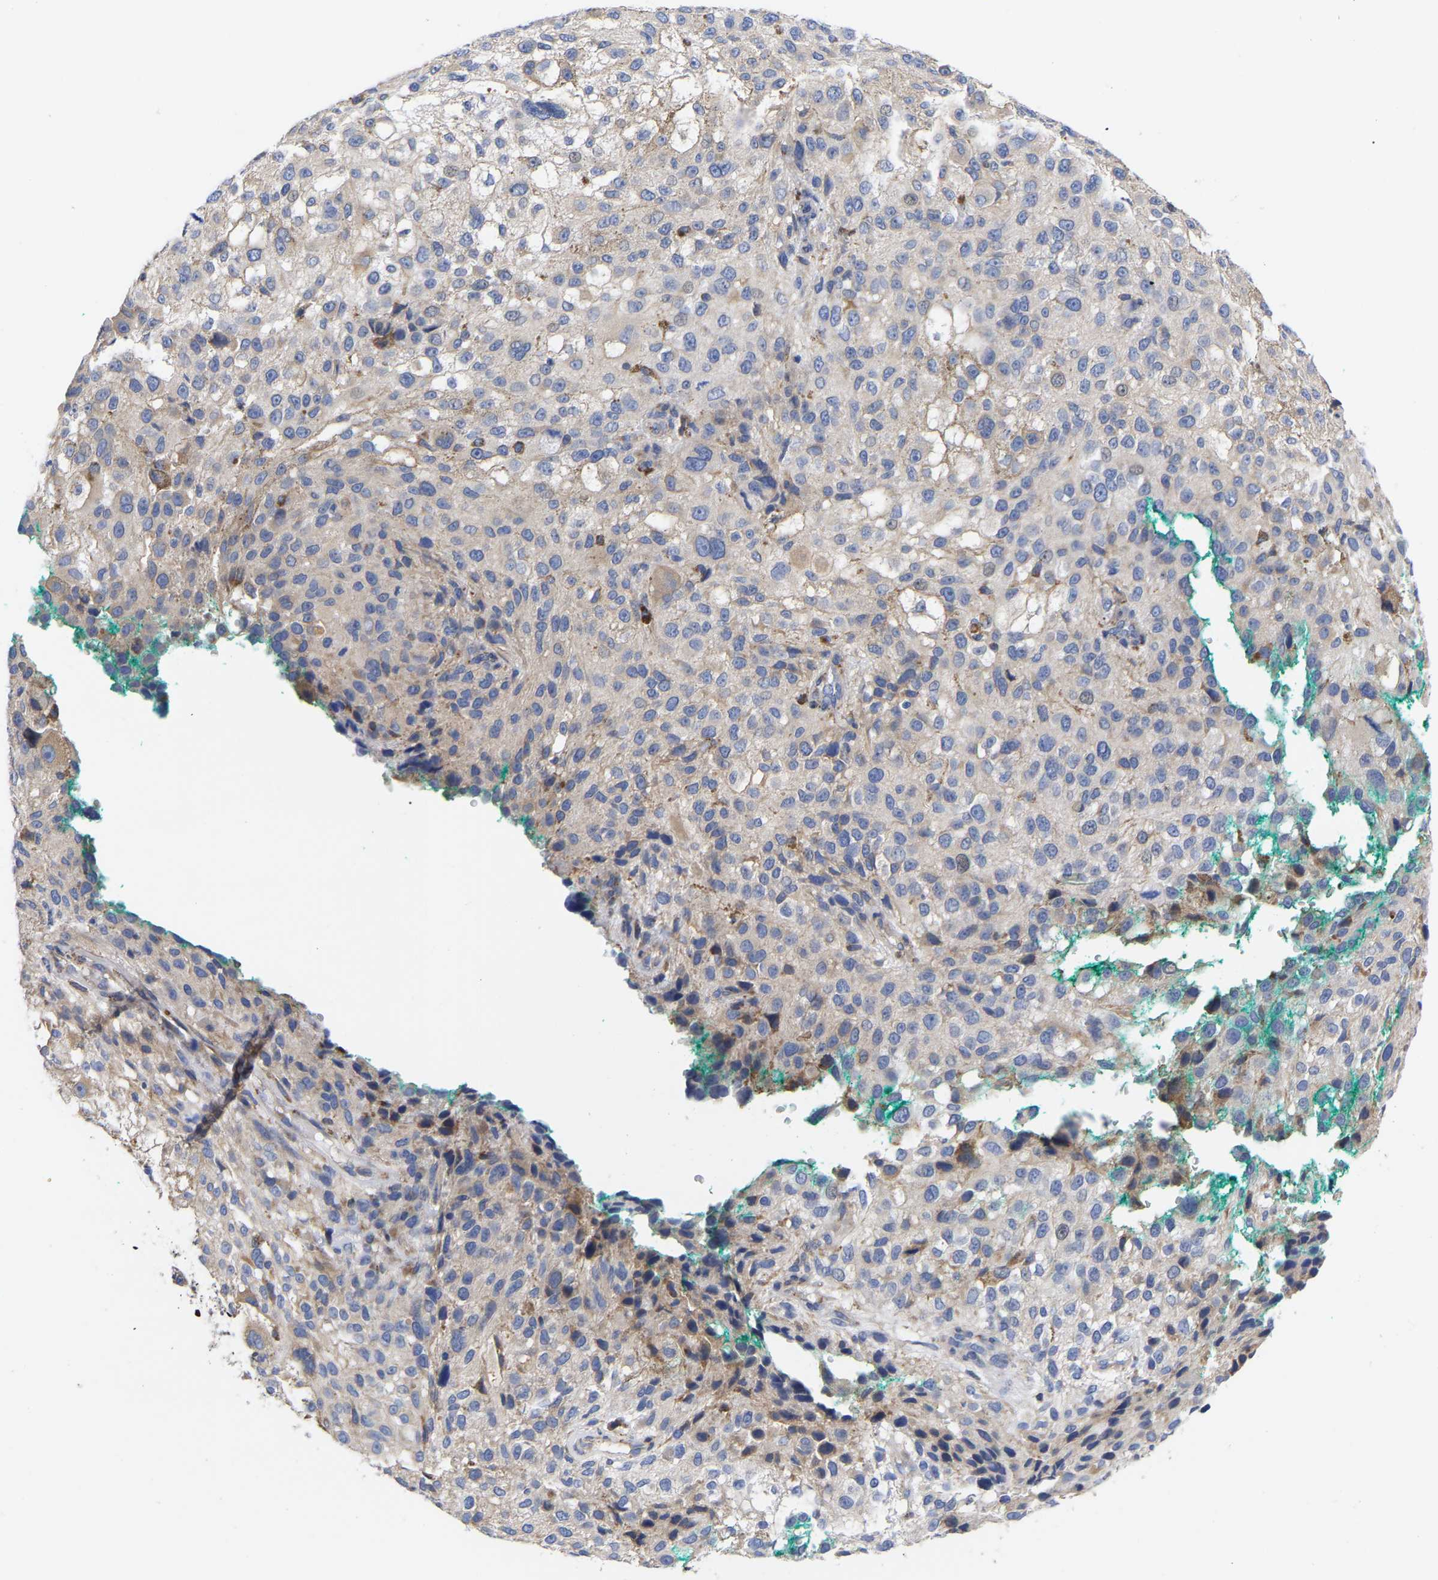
{"staining": {"intensity": "weak", "quantity": "<25%", "location": "cytoplasmic/membranous"}, "tissue": "melanoma", "cell_type": "Tumor cells", "image_type": "cancer", "snomed": [{"axis": "morphology", "description": "Necrosis, NOS"}, {"axis": "morphology", "description": "Malignant melanoma, NOS"}, {"axis": "topography", "description": "Skin"}], "caption": "Tumor cells show no significant expression in malignant melanoma. (Stains: DAB (3,3'-diaminobenzidine) immunohistochemistry (IHC) with hematoxylin counter stain, Microscopy: brightfield microscopy at high magnification).", "gene": "CFAP298", "patient": {"sex": "female", "age": 87}}